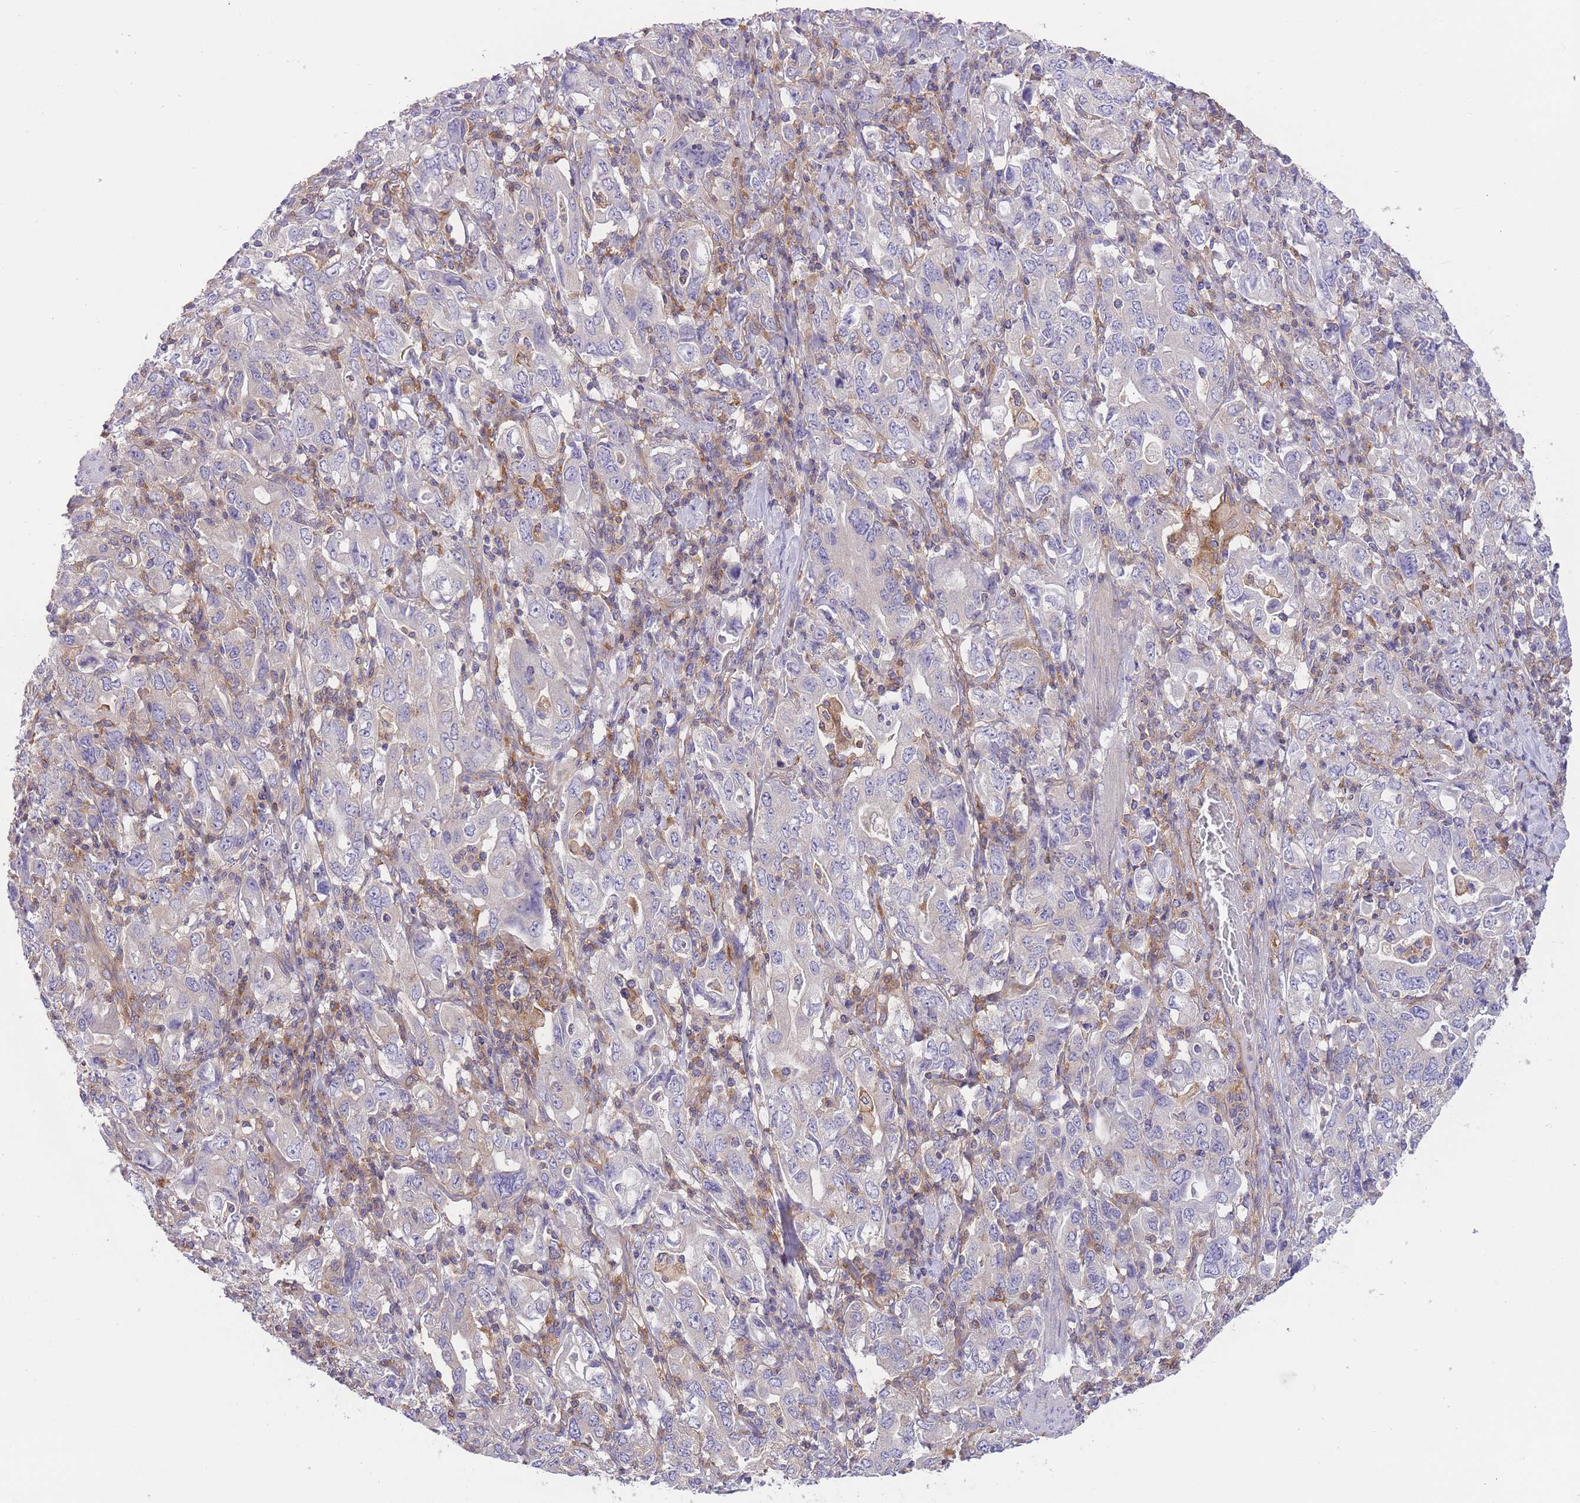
{"staining": {"intensity": "negative", "quantity": "none", "location": "none"}, "tissue": "stomach cancer", "cell_type": "Tumor cells", "image_type": "cancer", "snomed": [{"axis": "morphology", "description": "Adenocarcinoma, NOS"}, {"axis": "topography", "description": "Stomach, upper"}, {"axis": "topography", "description": "Stomach"}], "caption": "Immunohistochemical staining of stomach adenocarcinoma displays no significant expression in tumor cells. The staining was performed using DAB (3,3'-diaminobenzidine) to visualize the protein expression in brown, while the nuclei were stained in blue with hematoxylin (Magnification: 20x).", "gene": "PRKAR1A", "patient": {"sex": "male", "age": 62}}